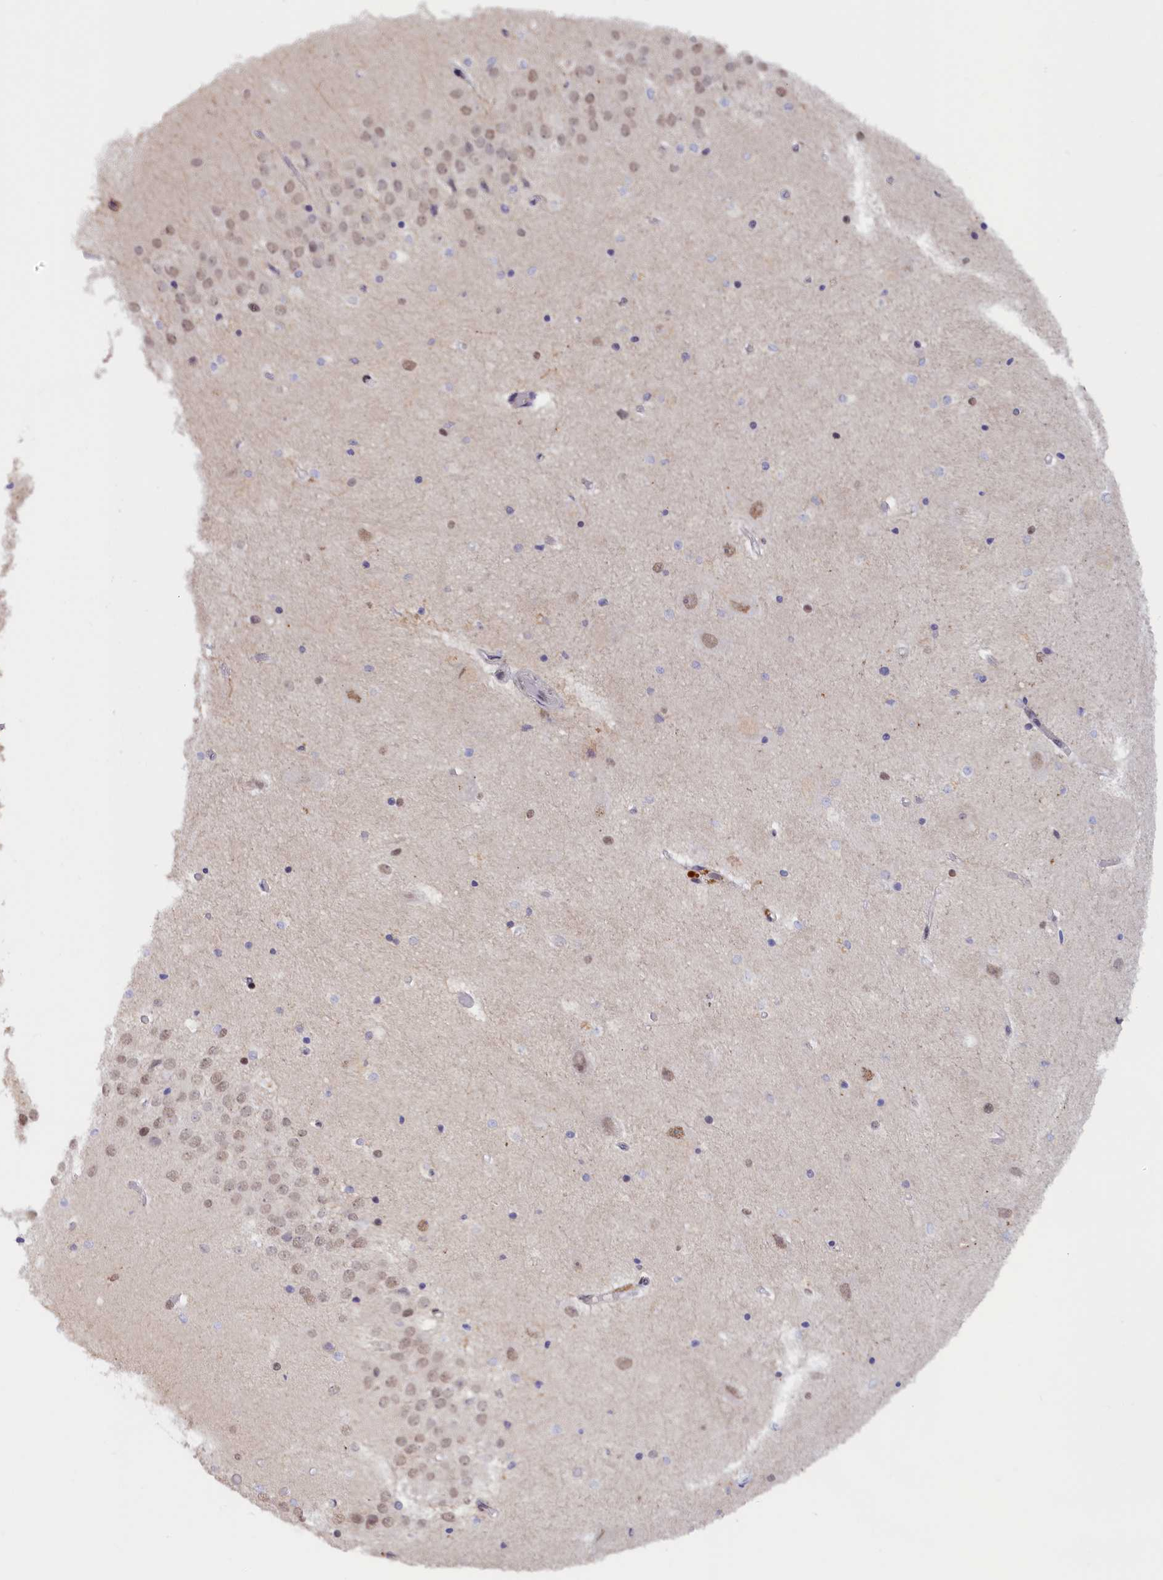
{"staining": {"intensity": "negative", "quantity": "none", "location": "none"}, "tissue": "hippocampus", "cell_type": "Glial cells", "image_type": "normal", "snomed": [{"axis": "morphology", "description": "Normal tissue, NOS"}, {"axis": "topography", "description": "Hippocampus"}], "caption": "Immunohistochemical staining of normal hippocampus shows no significant positivity in glial cells.", "gene": "SEC31B", "patient": {"sex": "female", "age": 52}}